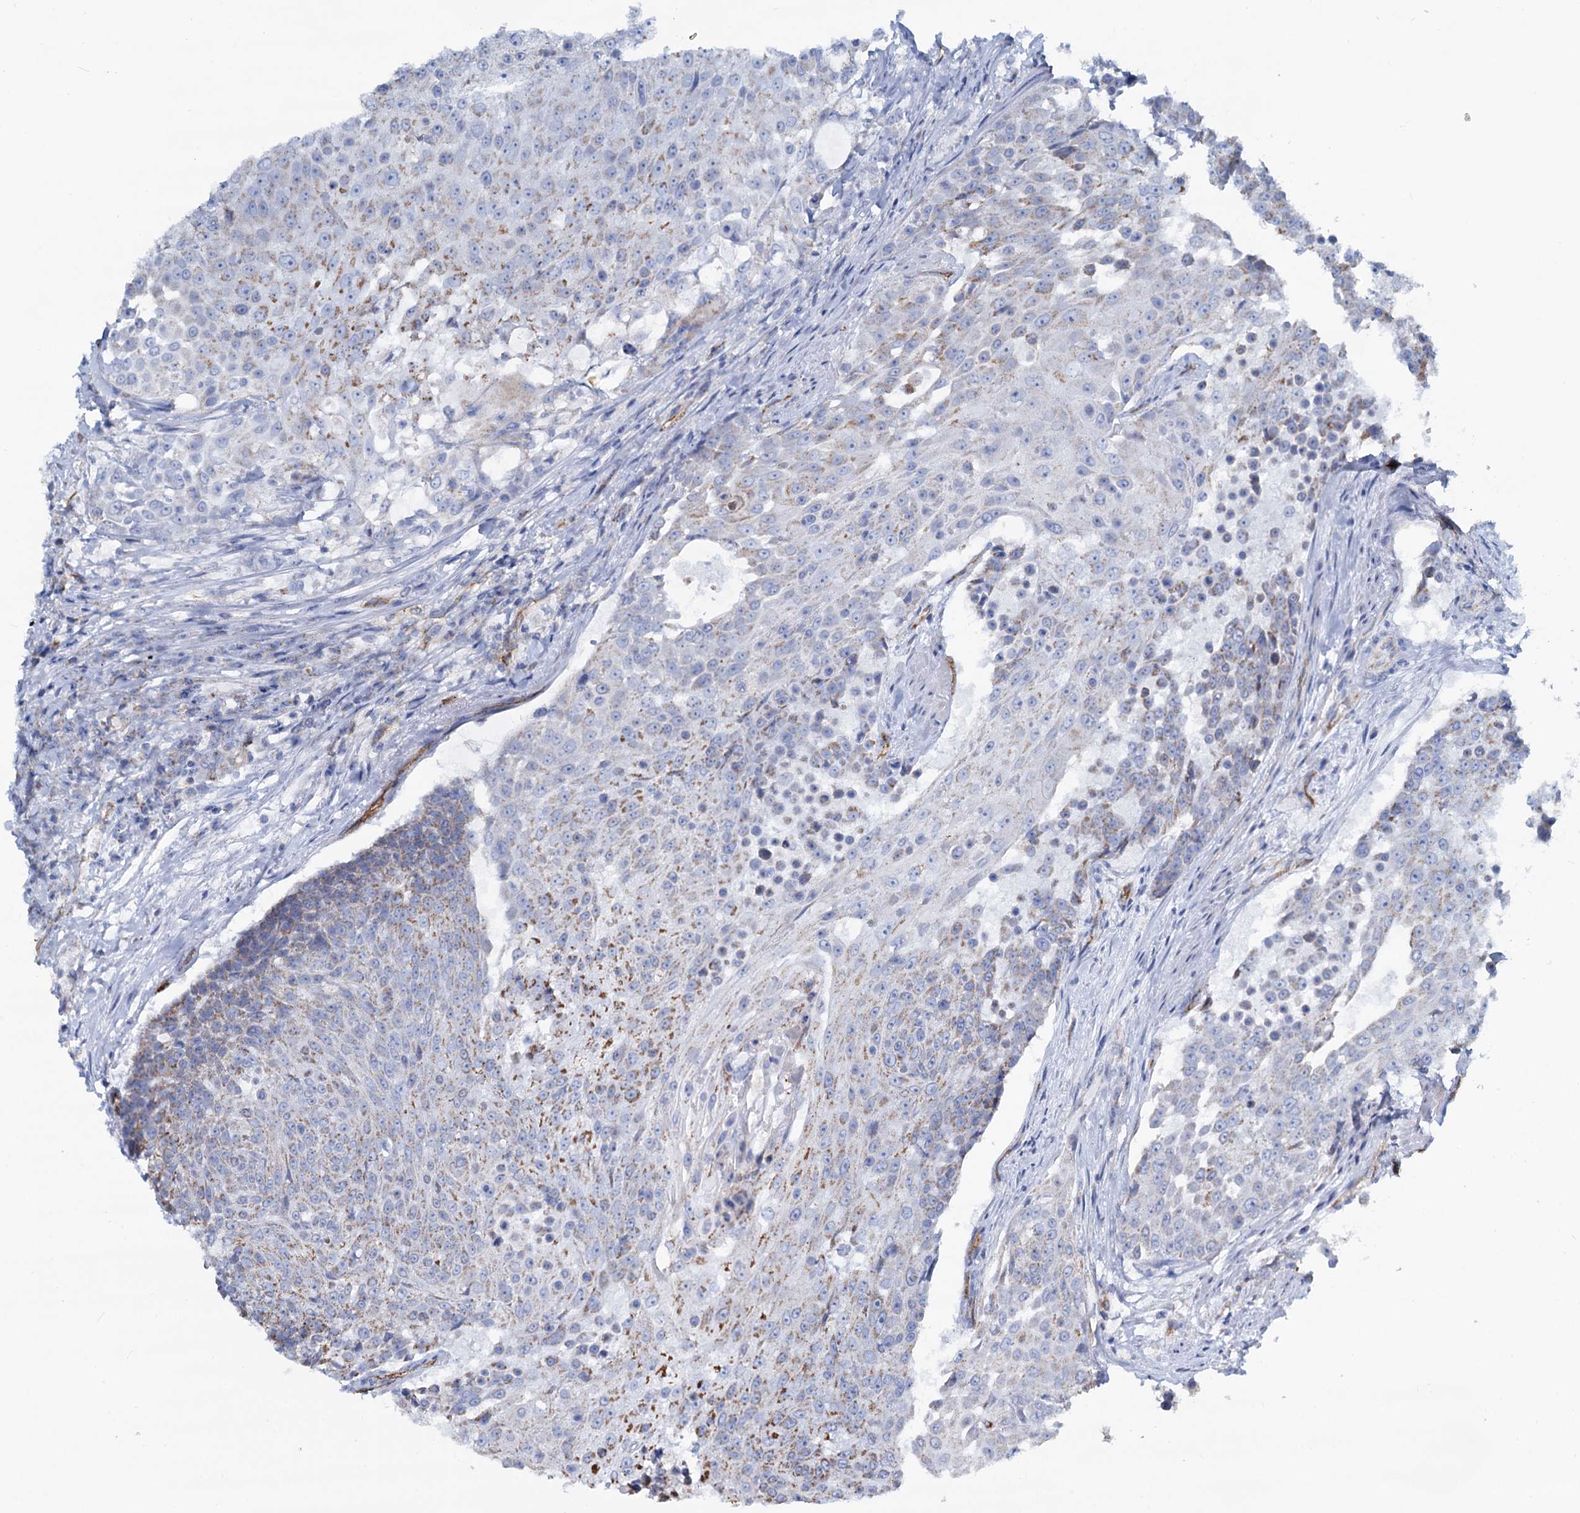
{"staining": {"intensity": "weak", "quantity": "<25%", "location": "cytoplasmic/membranous"}, "tissue": "urothelial cancer", "cell_type": "Tumor cells", "image_type": "cancer", "snomed": [{"axis": "morphology", "description": "Urothelial carcinoma, High grade"}, {"axis": "topography", "description": "Urinary bladder"}], "caption": "Histopathology image shows no significant protein expression in tumor cells of urothelial carcinoma (high-grade).", "gene": "SLC1A3", "patient": {"sex": "female", "age": 63}}